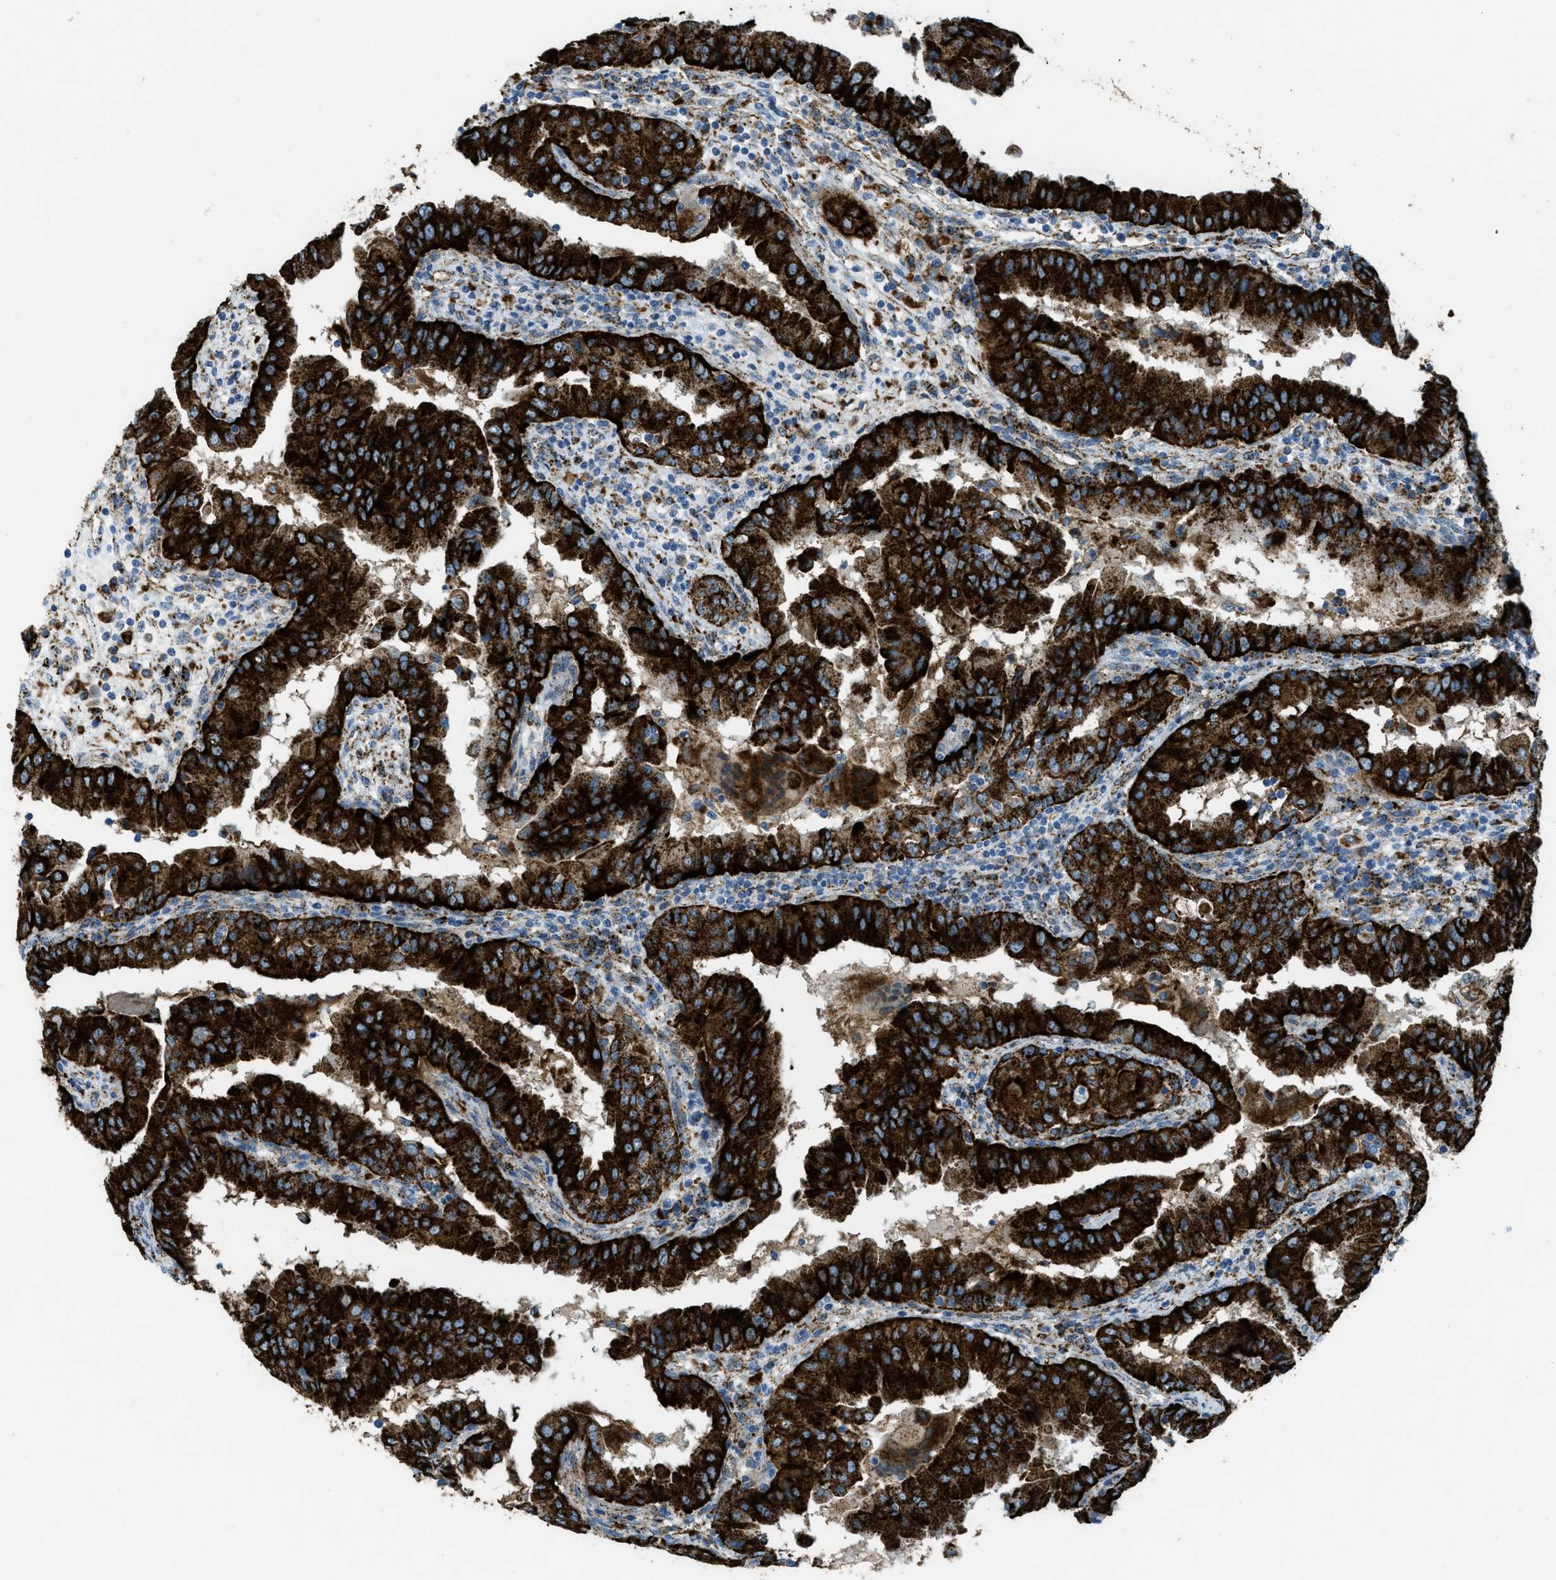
{"staining": {"intensity": "strong", "quantity": ">75%", "location": "cytoplasmic/membranous"}, "tissue": "thyroid cancer", "cell_type": "Tumor cells", "image_type": "cancer", "snomed": [{"axis": "morphology", "description": "Papillary adenocarcinoma, NOS"}, {"axis": "topography", "description": "Thyroid gland"}], "caption": "This is a histology image of immunohistochemistry (IHC) staining of thyroid papillary adenocarcinoma, which shows strong staining in the cytoplasmic/membranous of tumor cells.", "gene": "SCARB2", "patient": {"sex": "male", "age": 33}}